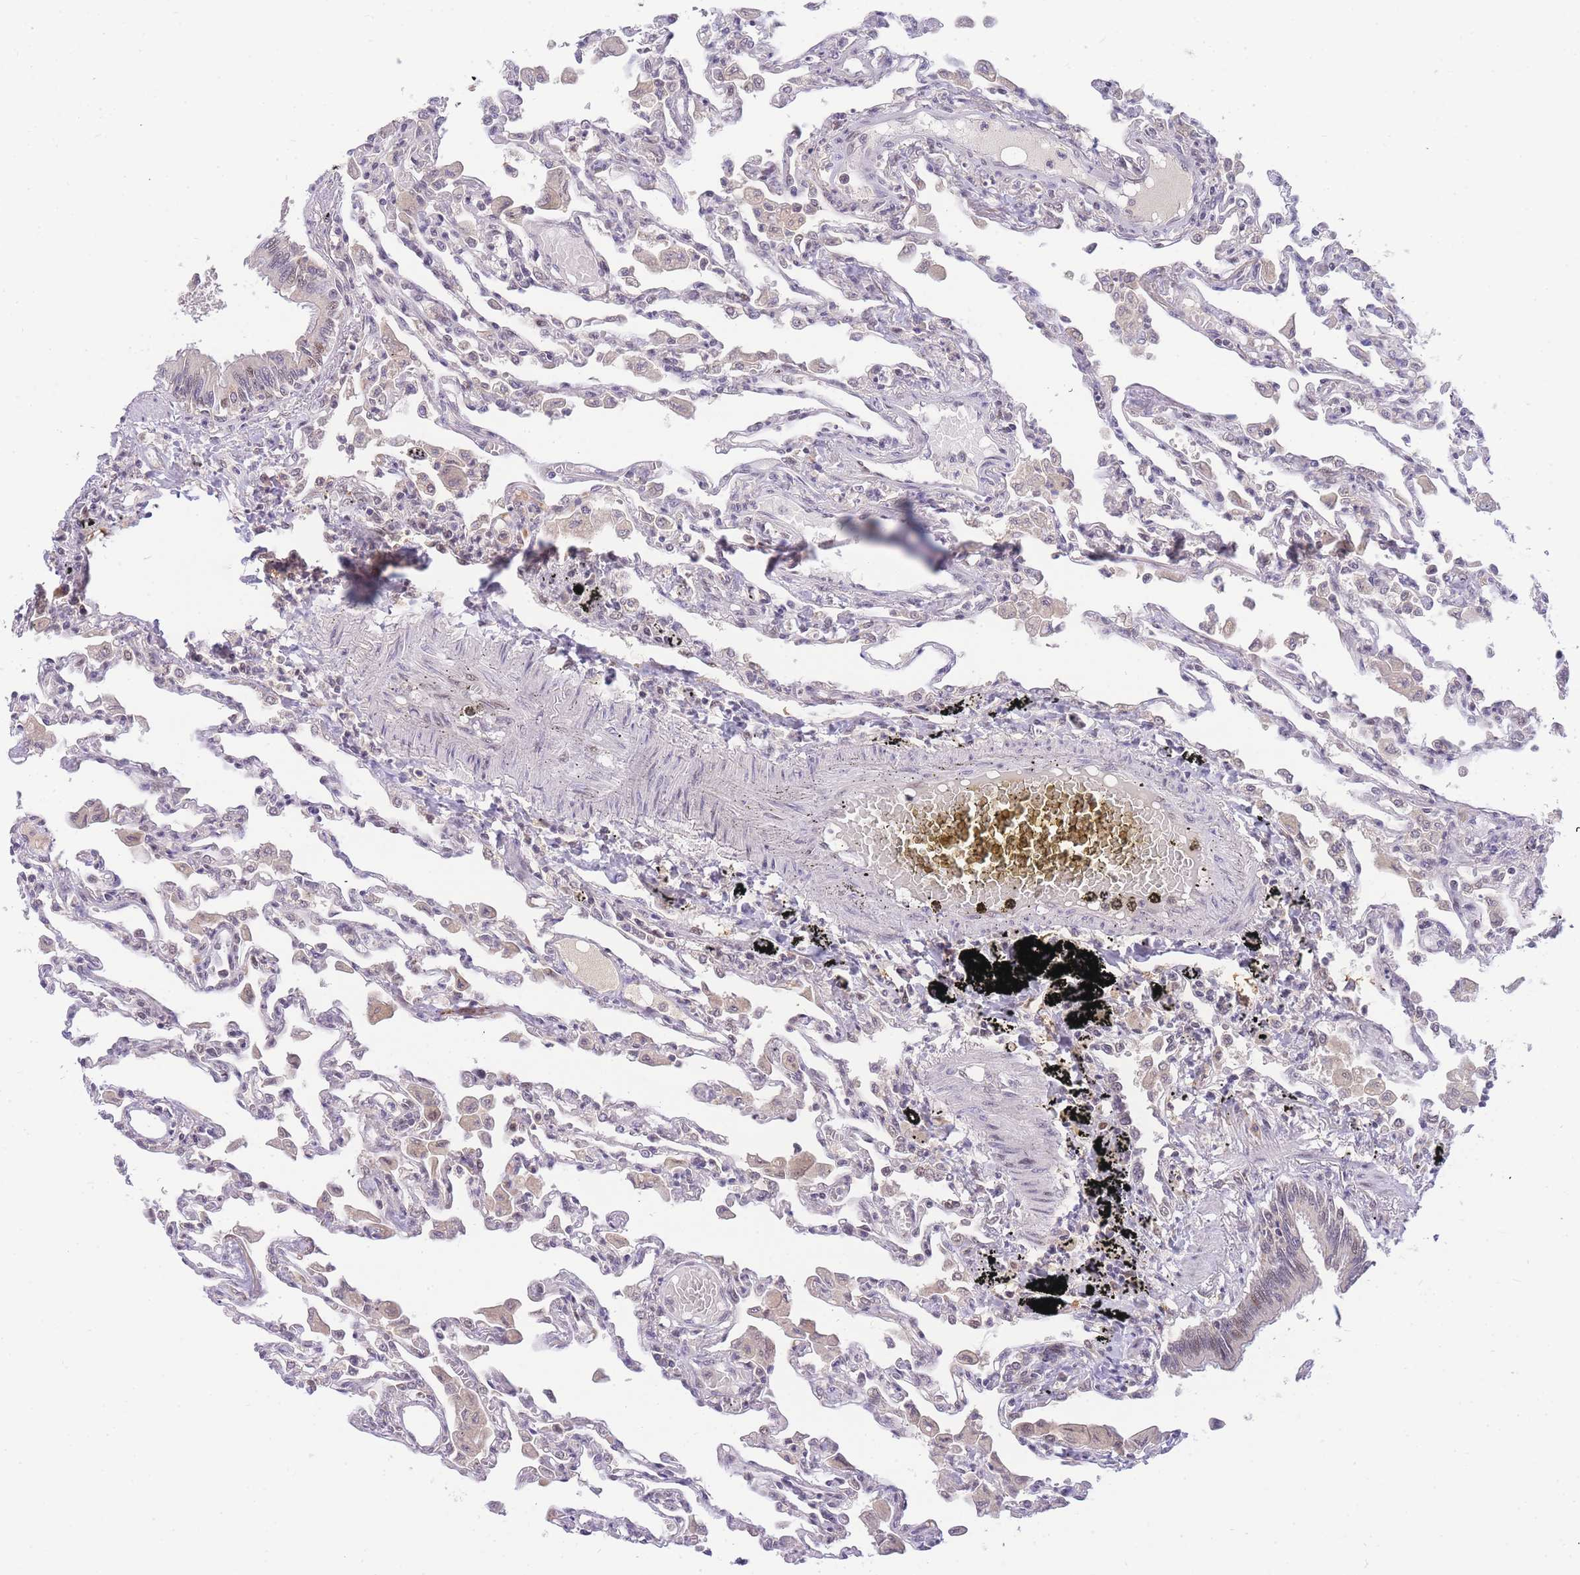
{"staining": {"intensity": "moderate", "quantity": "<25%", "location": "nuclear"}, "tissue": "lung", "cell_type": "Alveolar cells", "image_type": "normal", "snomed": [{"axis": "morphology", "description": "Normal tissue, NOS"}, {"axis": "topography", "description": "Bronchus"}, {"axis": "topography", "description": "Lung"}], "caption": "Lung stained for a protein (brown) shows moderate nuclear positive expression in about <25% of alveolar cells.", "gene": "PUS10", "patient": {"sex": "female", "age": 49}}